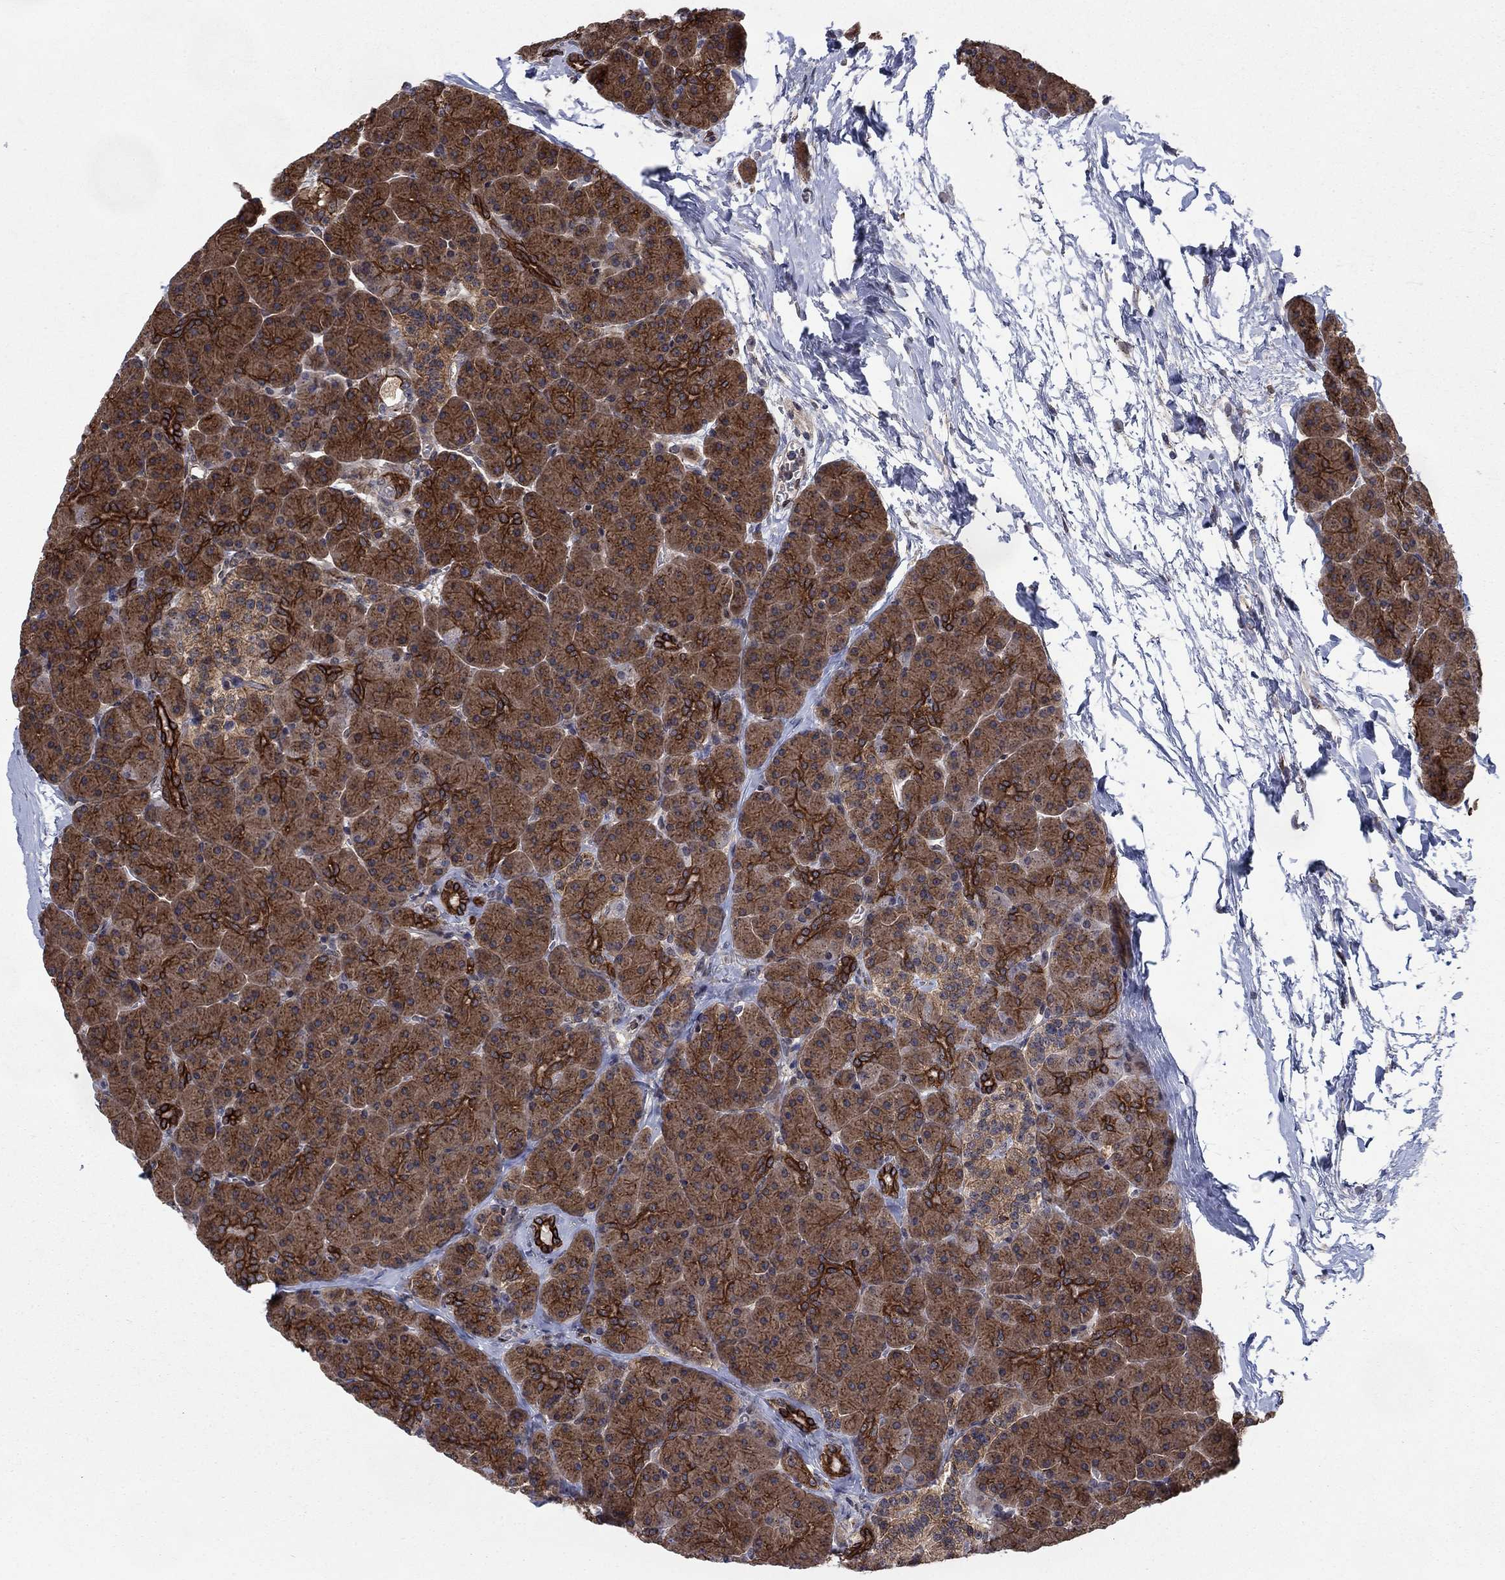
{"staining": {"intensity": "strong", "quantity": ">75%", "location": "cytoplasmic/membranous,nuclear"}, "tissue": "pancreas", "cell_type": "Exocrine glandular cells", "image_type": "normal", "snomed": [{"axis": "morphology", "description": "Normal tissue, NOS"}, {"axis": "topography", "description": "Pancreas"}], "caption": "A histopathology image showing strong cytoplasmic/membranous,nuclear positivity in about >75% of exocrine glandular cells in benign pancreas, as visualized by brown immunohistochemical staining.", "gene": "SH3RF1", "patient": {"sex": "female", "age": 44}}